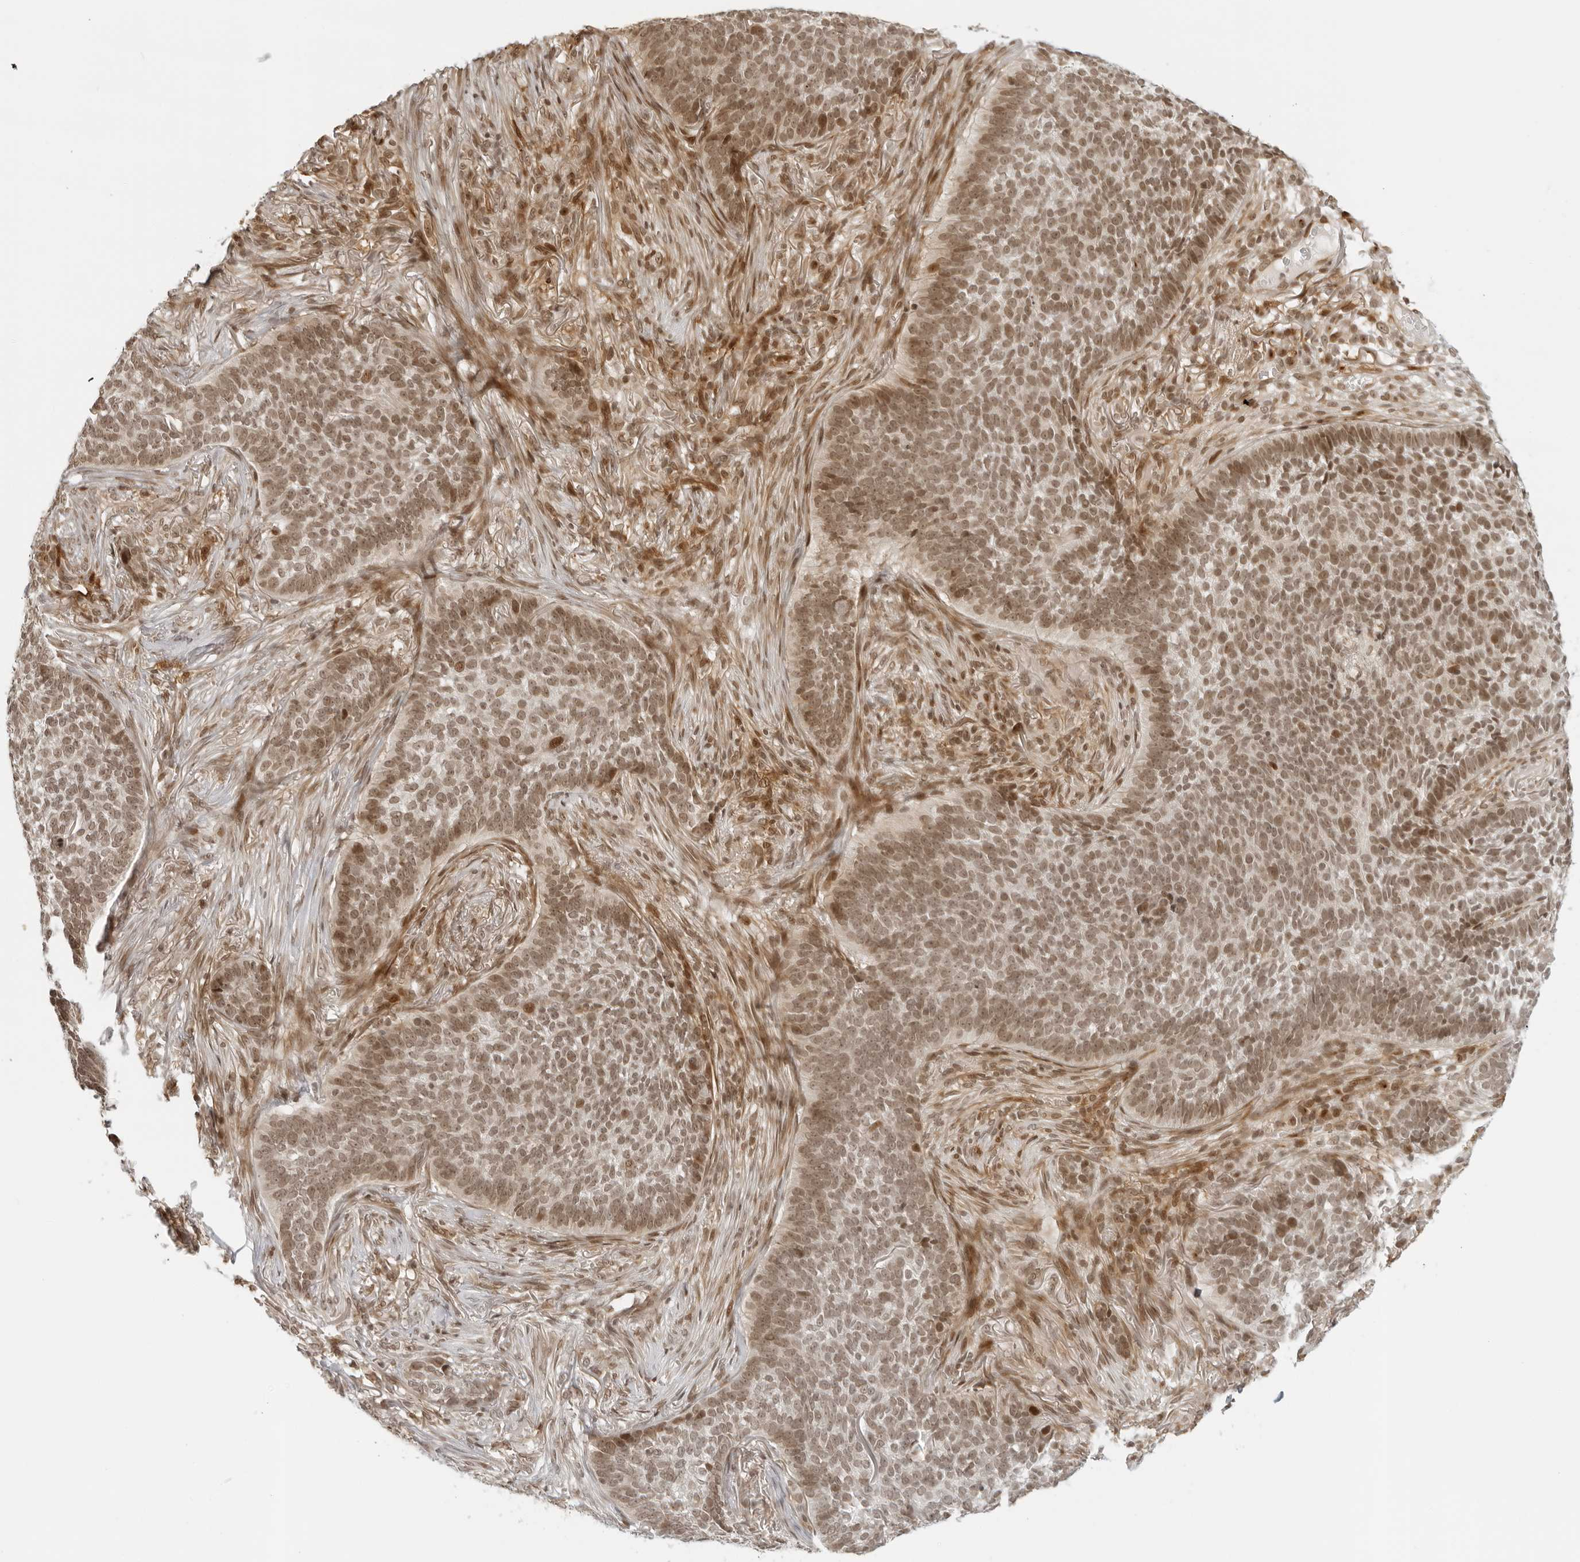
{"staining": {"intensity": "moderate", "quantity": ">75%", "location": "nuclear"}, "tissue": "skin cancer", "cell_type": "Tumor cells", "image_type": "cancer", "snomed": [{"axis": "morphology", "description": "Basal cell carcinoma"}, {"axis": "topography", "description": "Skin"}], "caption": "Protein staining reveals moderate nuclear expression in approximately >75% of tumor cells in basal cell carcinoma (skin). The protein is stained brown, and the nuclei are stained in blue (DAB IHC with brightfield microscopy, high magnification).", "gene": "ZNF407", "patient": {"sex": "male", "age": 85}}